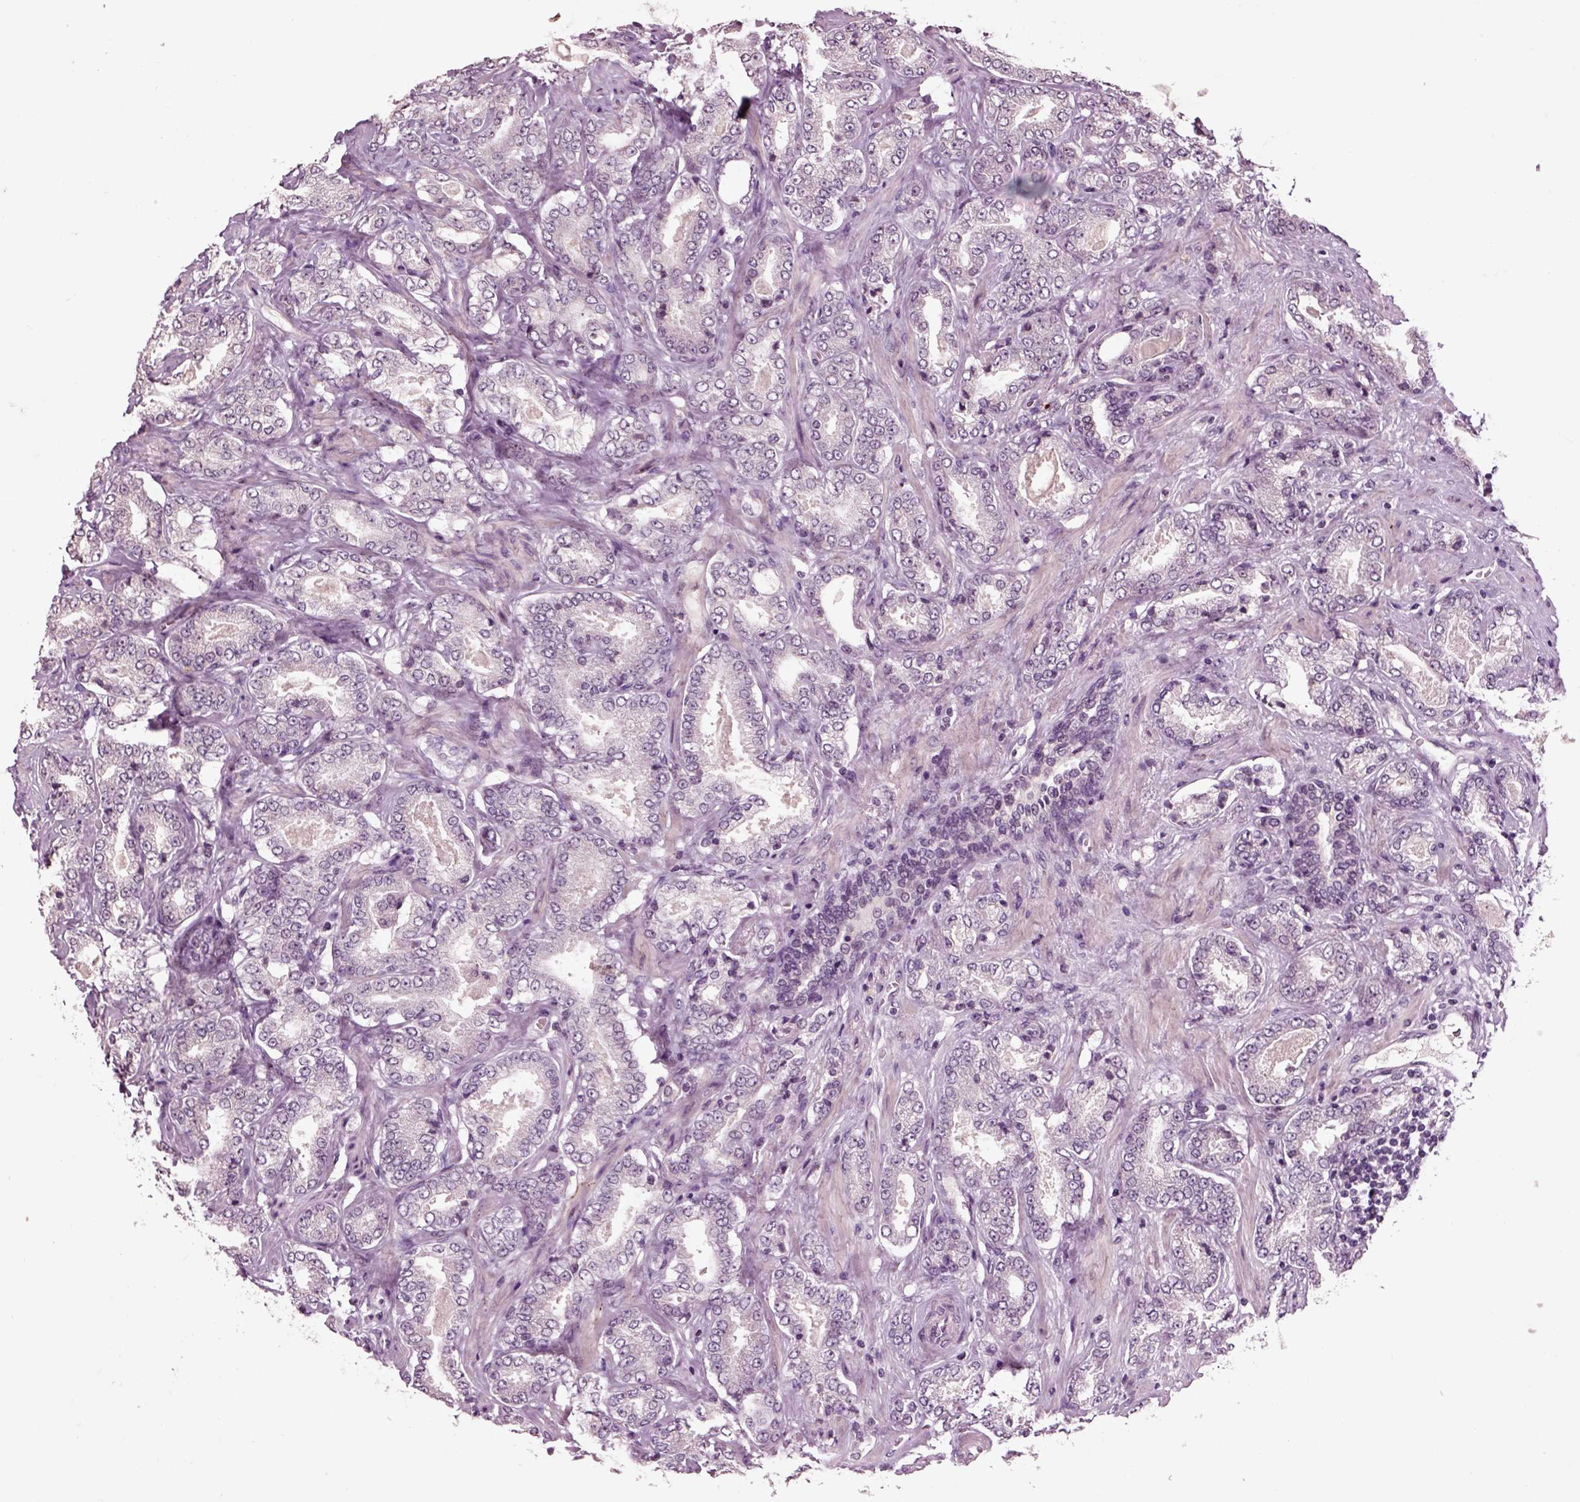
{"staining": {"intensity": "negative", "quantity": "none", "location": "none"}, "tissue": "prostate cancer", "cell_type": "Tumor cells", "image_type": "cancer", "snomed": [{"axis": "morphology", "description": "Adenocarcinoma, NOS"}, {"axis": "topography", "description": "Prostate"}], "caption": "This is an IHC photomicrograph of human prostate cancer. There is no positivity in tumor cells.", "gene": "CHGB", "patient": {"sex": "male", "age": 64}}